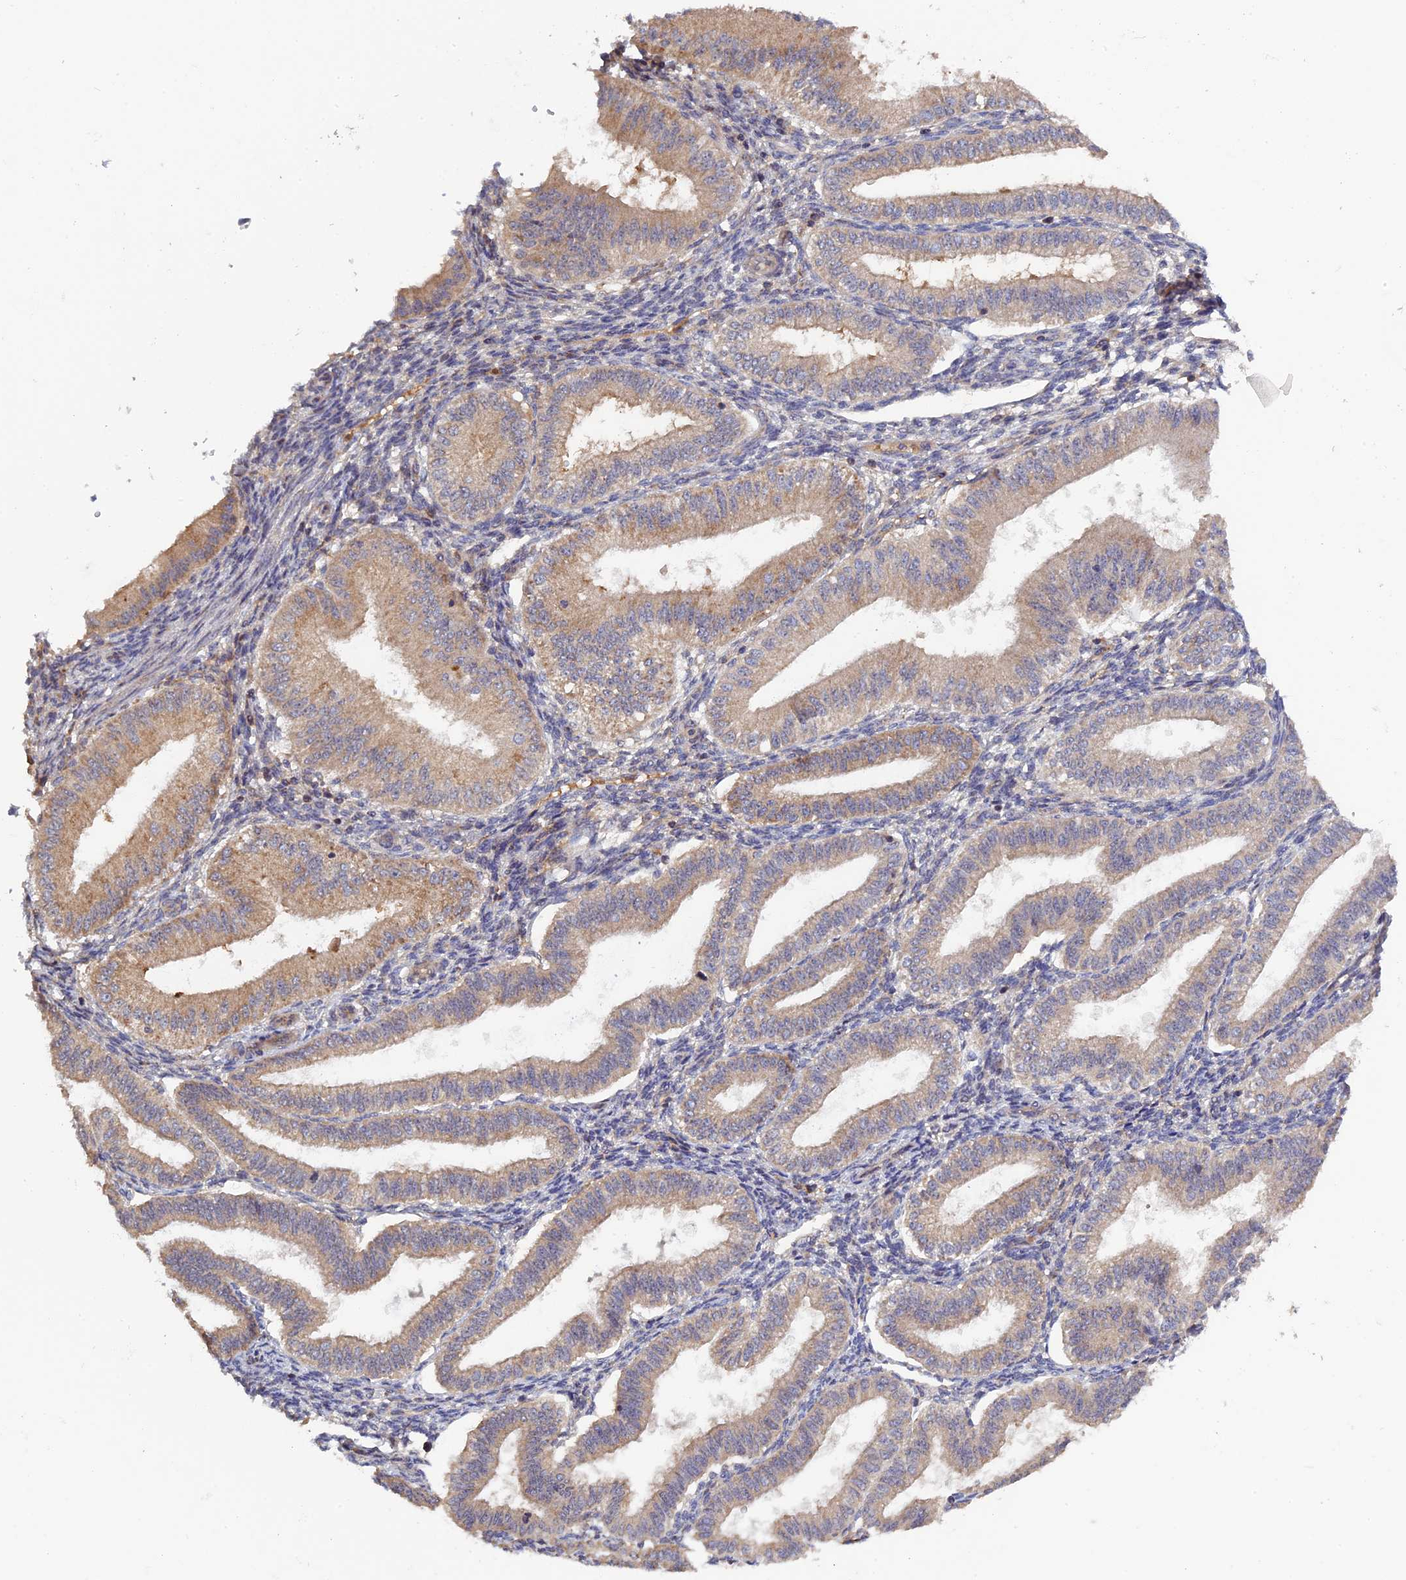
{"staining": {"intensity": "moderate", "quantity": "<25%", "location": "cytoplasmic/membranous"}, "tissue": "endometrium", "cell_type": "Cells in endometrial stroma", "image_type": "normal", "snomed": [{"axis": "morphology", "description": "Normal tissue, NOS"}, {"axis": "topography", "description": "Endometrium"}], "caption": "Protein staining exhibits moderate cytoplasmic/membranous expression in approximately <25% of cells in endometrial stroma in benign endometrium.", "gene": "RAB15", "patient": {"sex": "female", "age": 39}}